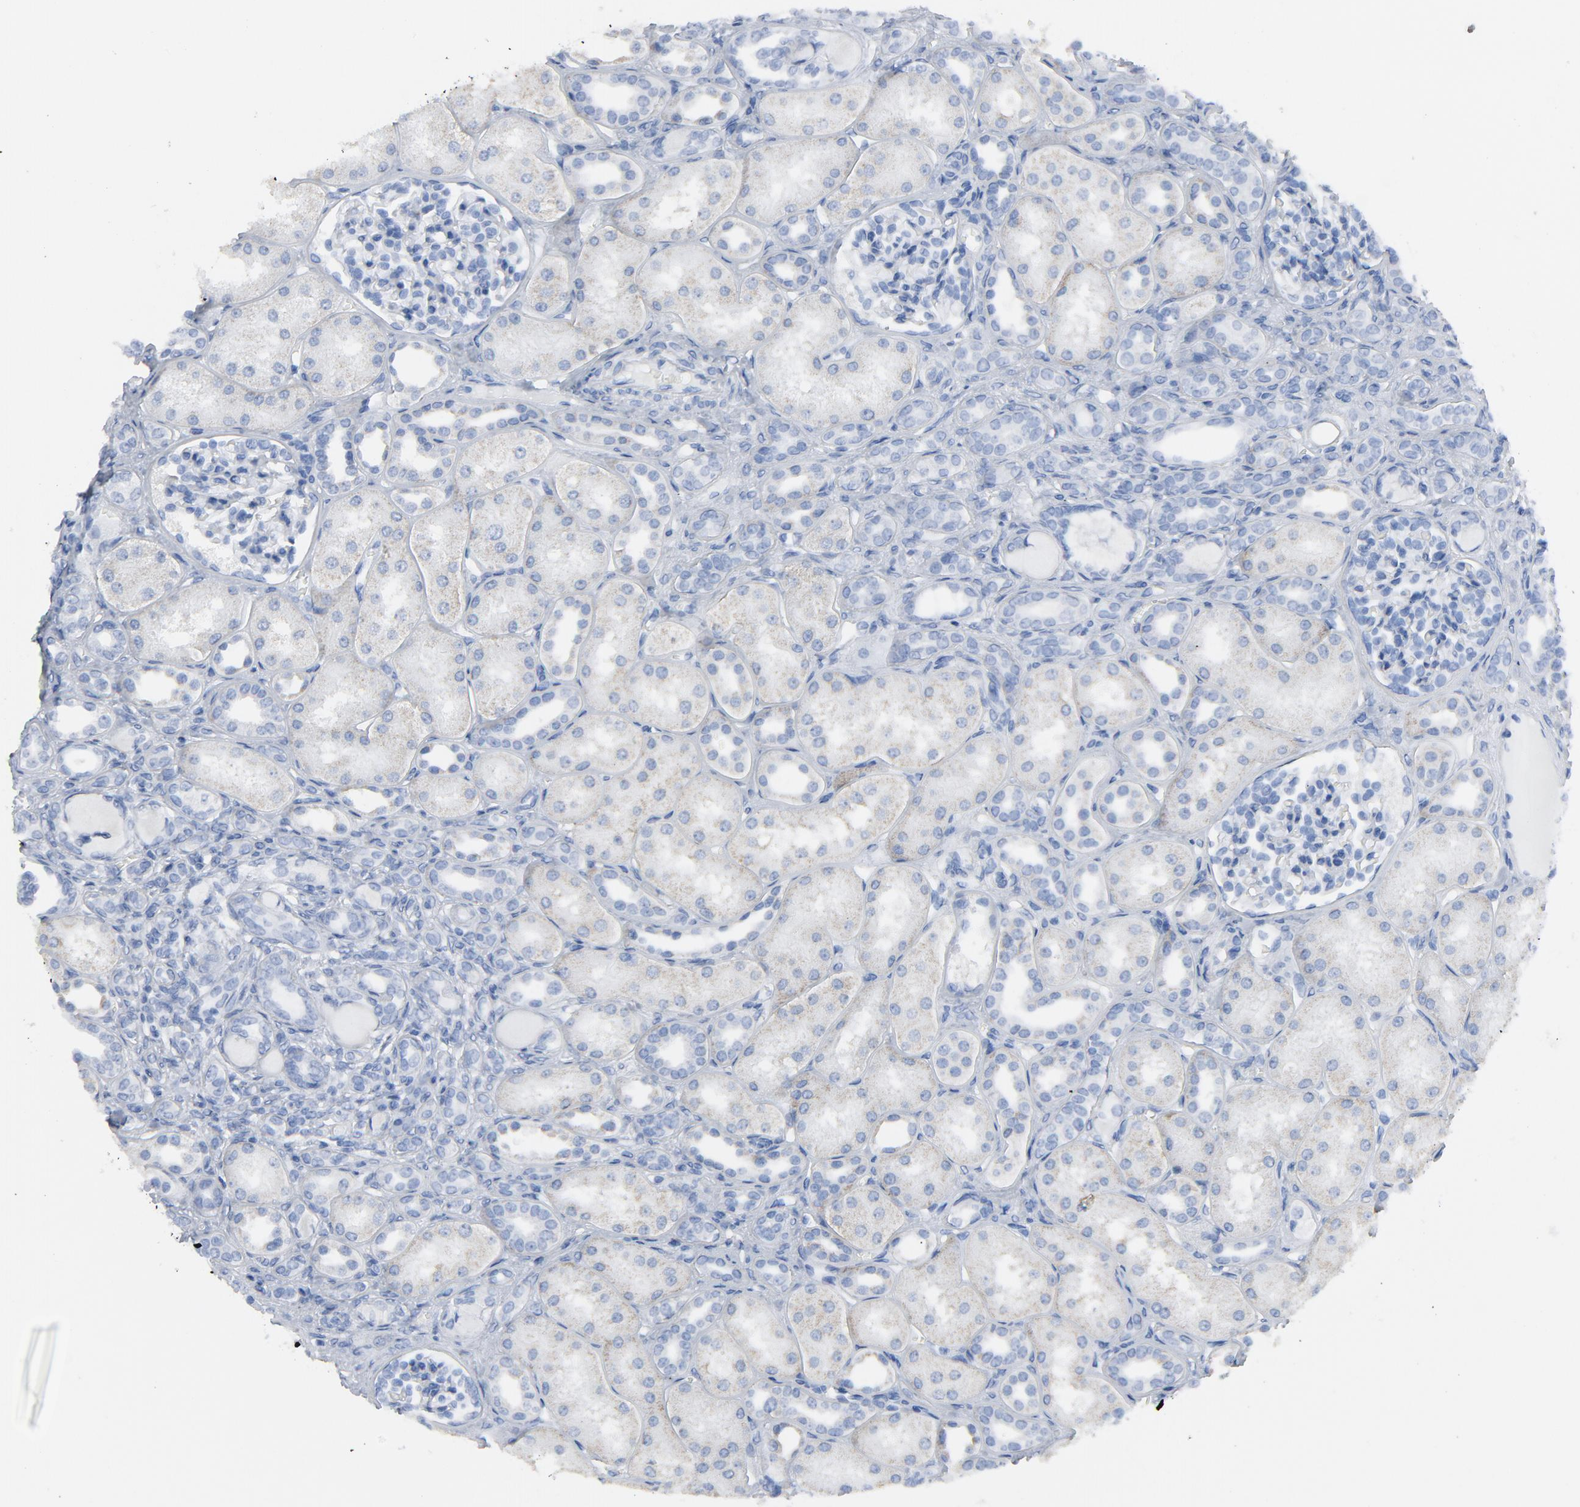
{"staining": {"intensity": "negative", "quantity": "none", "location": "none"}, "tissue": "kidney", "cell_type": "Cells in glomeruli", "image_type": "normal", "snomed": [{"axis": "morphology", "description": "Normal tissue, NOS"}, {"axis": "topography", "description": "Kidney"}], "caption": "The immunohistochemistry (IHC) photomicrograph has no significant positivity in cells in glomeruli of kidney. (Stains: DAB immunohistochemistry with hematoxylin counter stain, Microscopy: brightfield microscopy at high magnification).", "gene": "C14orf119", "patient": {"sex": "male", "age": 7}}